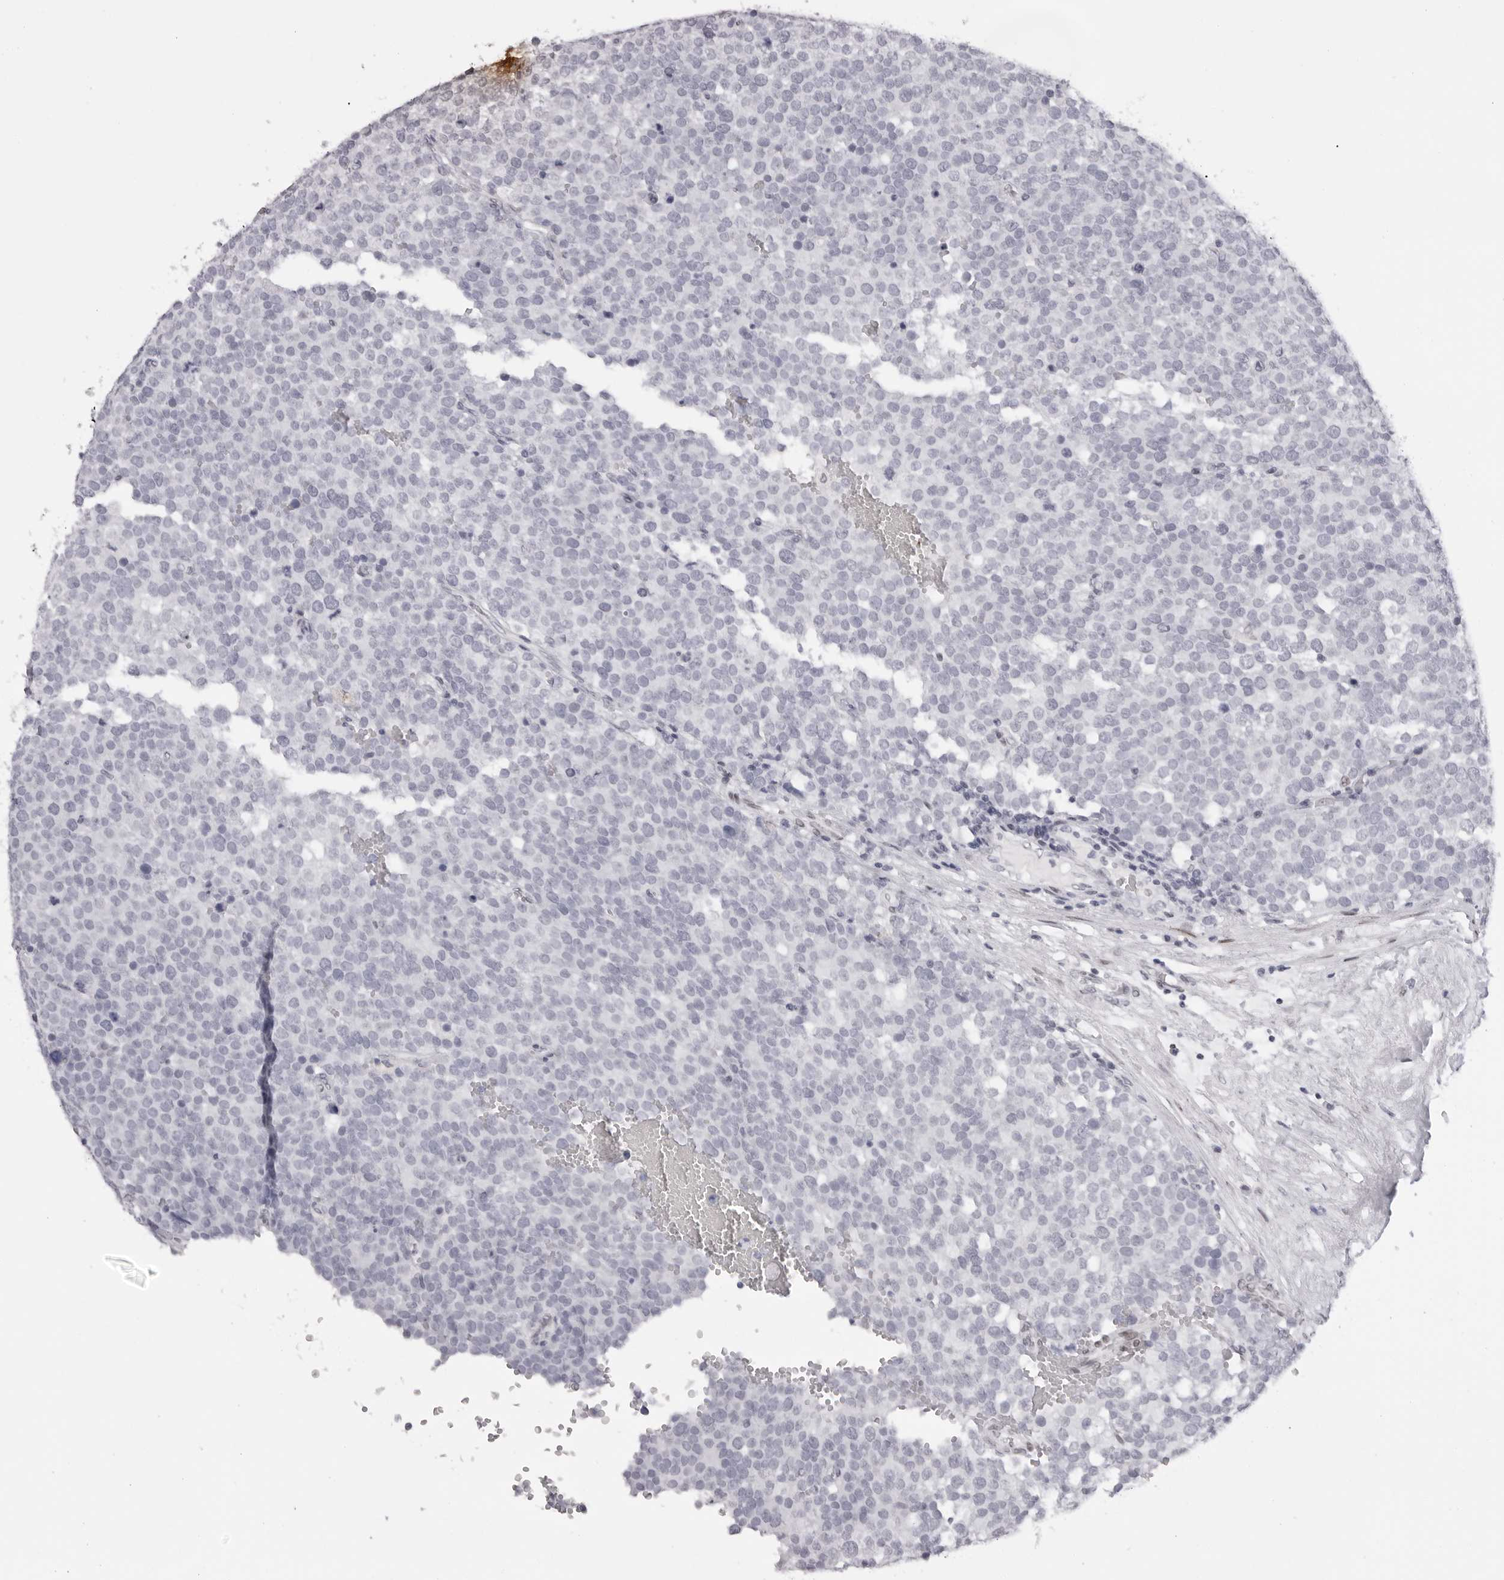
{"staining": {"intensity": "negative", "quantity": "none", "location": "none"}, "tissue": "testis cancer", "cell_type": "Tumor cells", "image_type": "cancer", "snomed": [{"axis": "morphology", "description": "Seminoma, NOS"}, {"axis": "topography", "description": "Testis"}], "caption": "An immunohistochemistry (IHC) photomicrograph of testis seminoma is shown. There is no staining in tumor cells of testis seminoma.", "gene": "MAFK", "patient": {"sex": "male", "age": 71}}